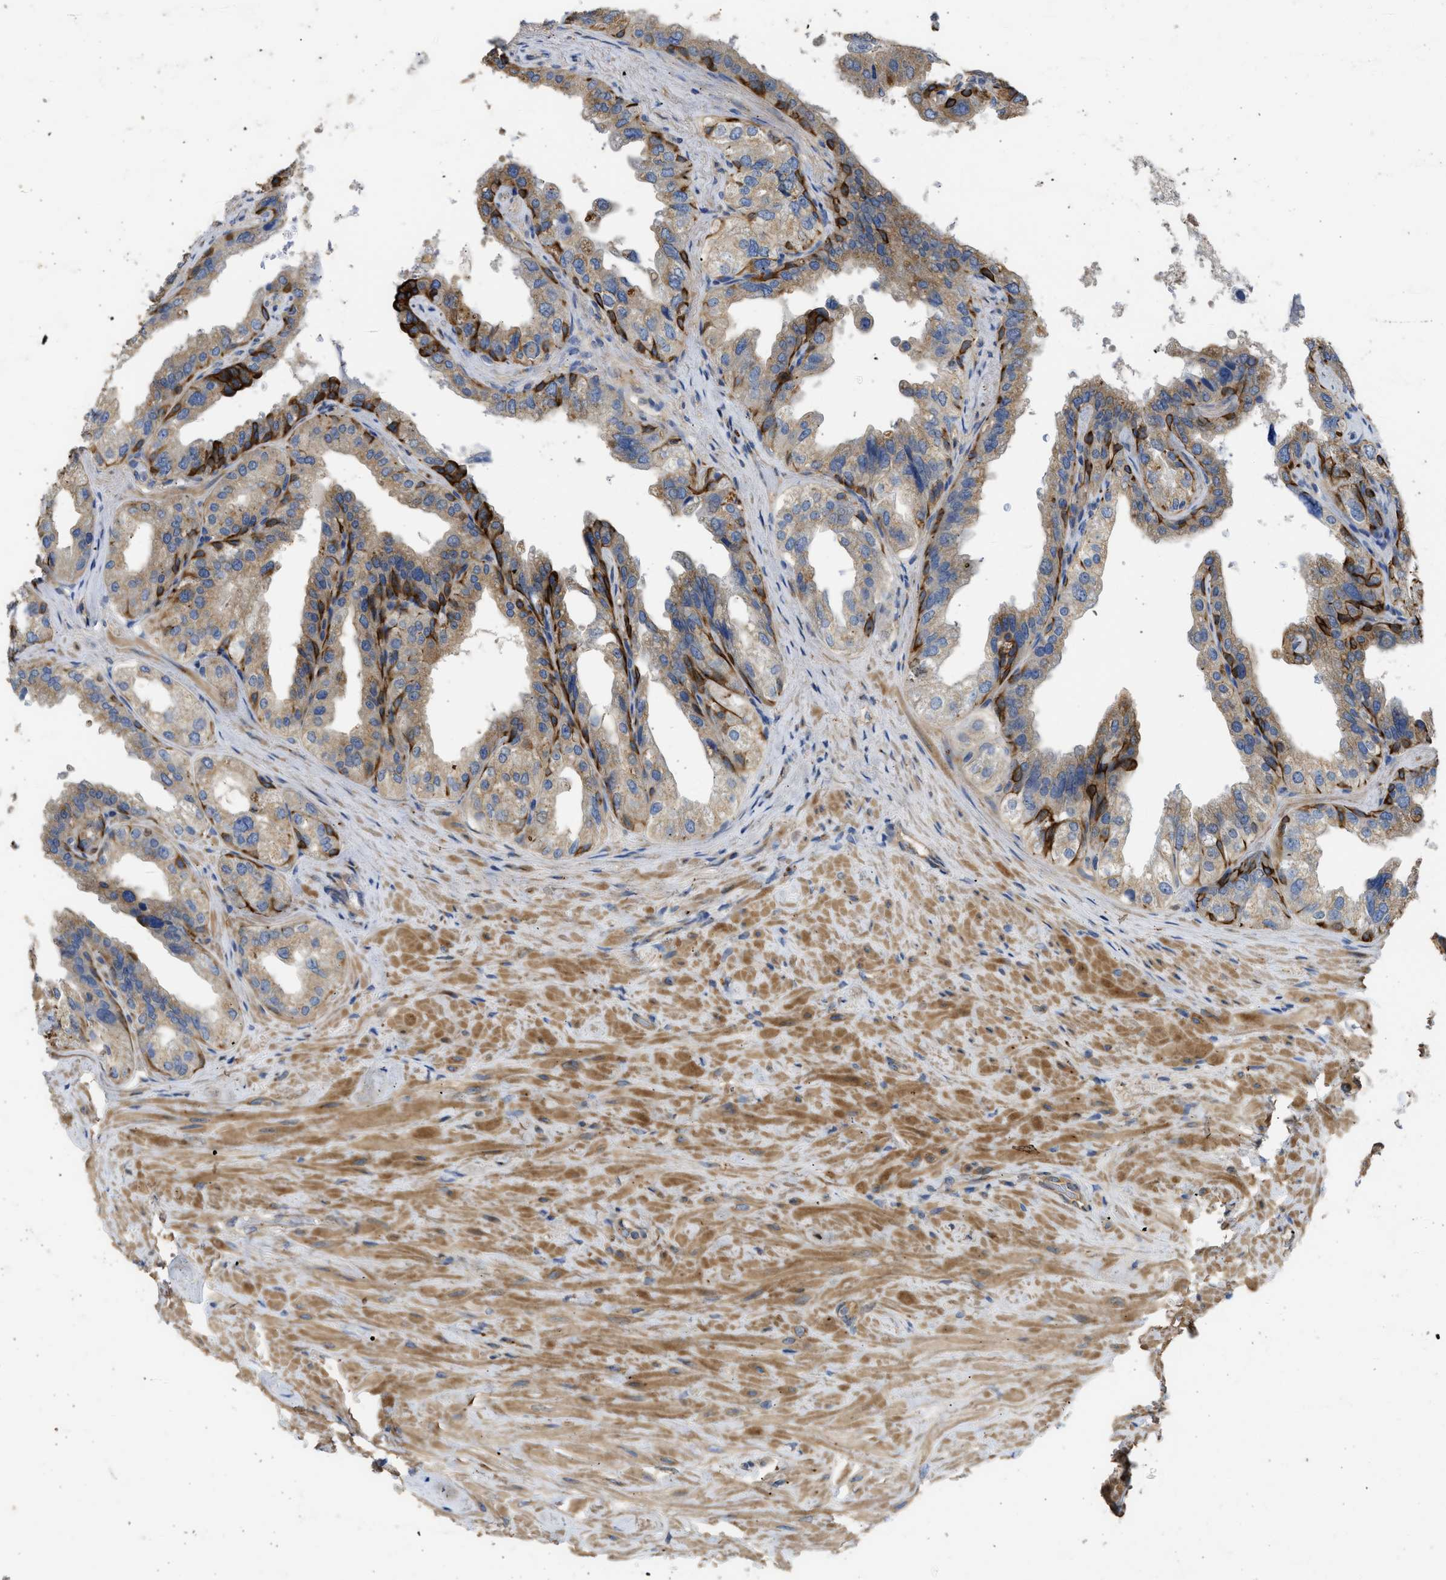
{"staining": {"intensity": "strong", "quantity": ">75%", "location": "cytoplasmic/membranous"}, "tissue": "seminal vesicle", "cell_type": "Glandular cells", "image_type": "normal", "snomed": [{"axis": "morphology", "description": "Normal tissue, NOS"}, {"axis": "topography", "description": "Seminal veicle"}], "caption": "Immunohistochemistry (IHC) (DAB) staining of unremarkable human seminal vesicle demonstrates strong cytoplasmic/membranous protein expression in about >75% of glandular cells.", "gene": "CSRNP2", "patient": {"sex": "male", "age": 68}}